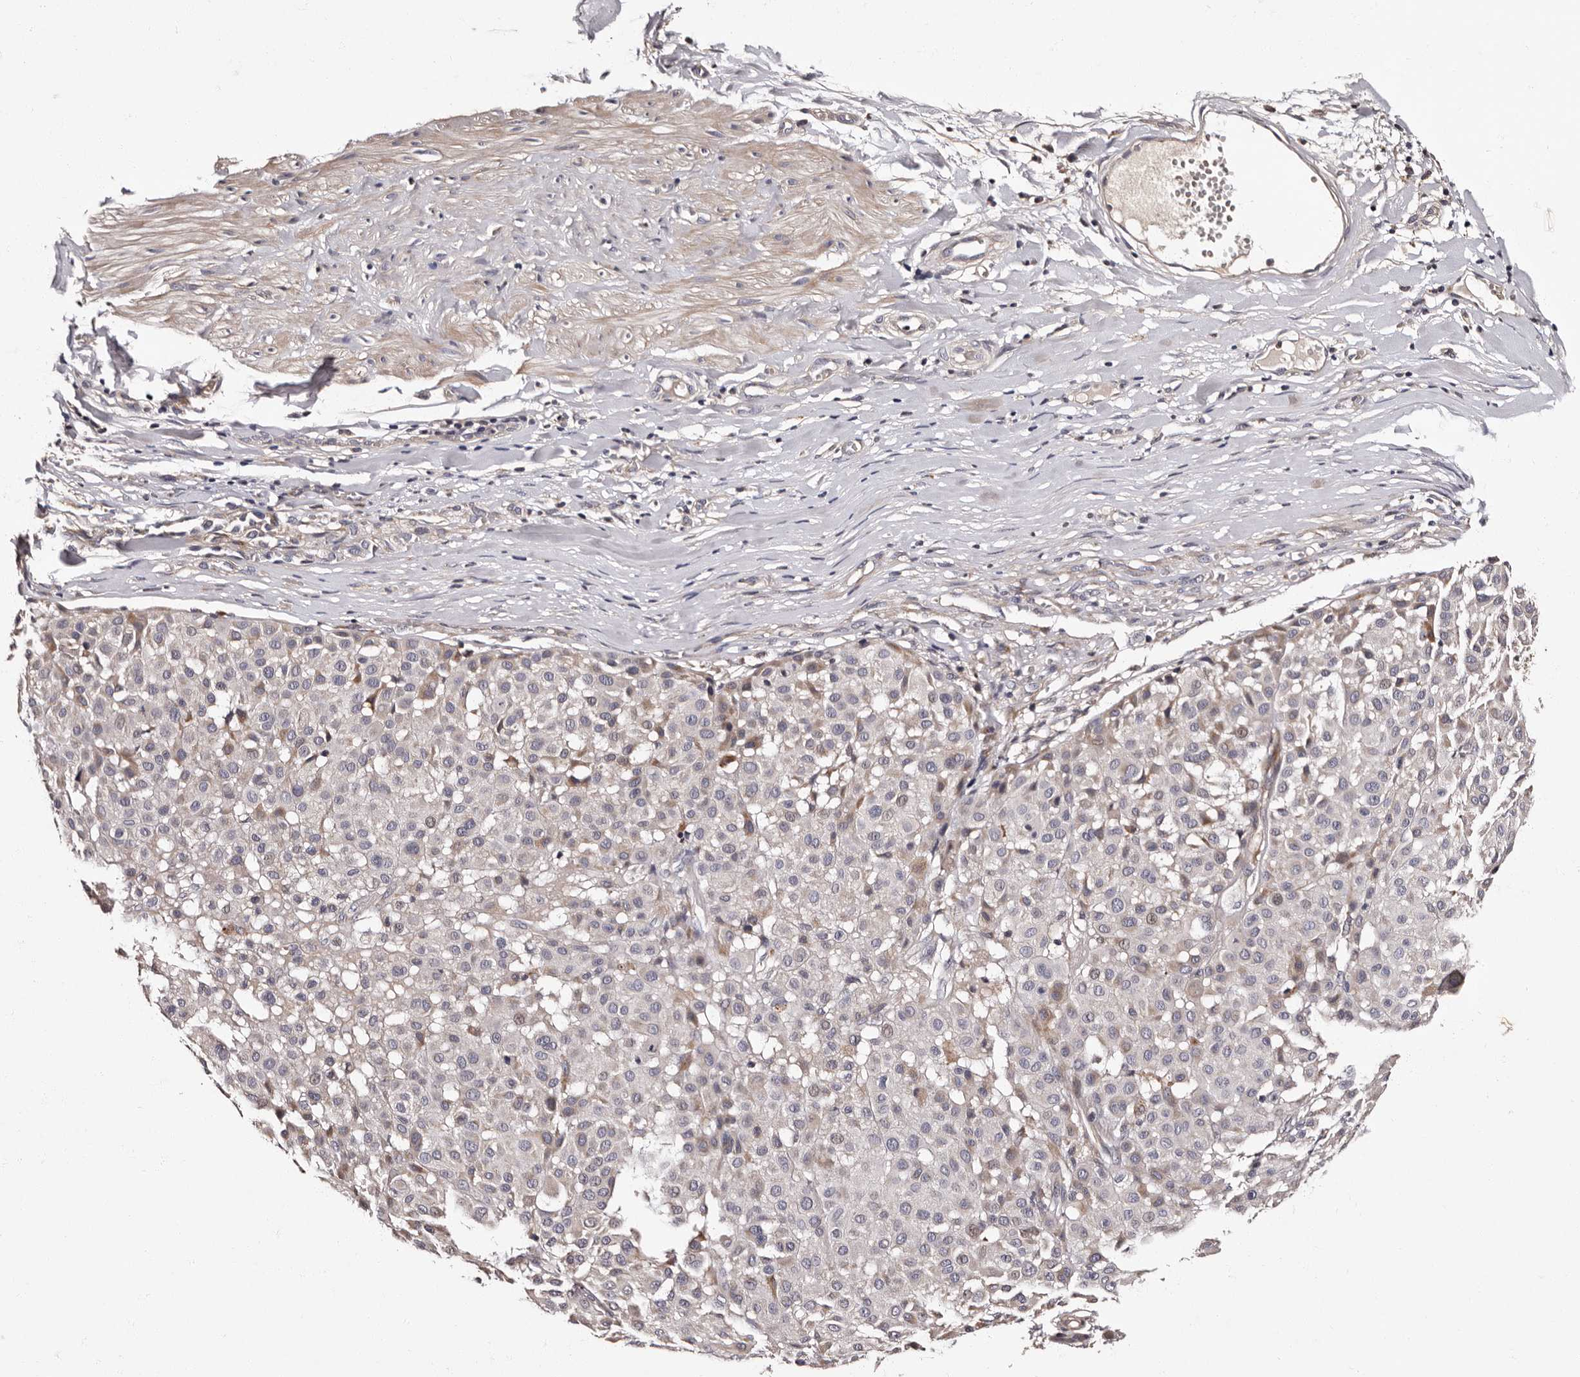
{"staining": {"intensity": "negative", "quantity": "none", "location": "none"}, "tissue": "melanoma", "cell_type": "Tumor cells", "image_type": "cancer", "snomed": [{"axis": "morphology", "description": "Malignant melanoma, Metastatic site"}, {"axis": "topography", "description": "Soft tissue"}], "caption": "Malignant melanoma (metastatic site) was stained to show a protein in brown. There is no significant staining in tumor cells.", "gene": "ADCK5", "patient": {"sex": "male", "age": 41}}